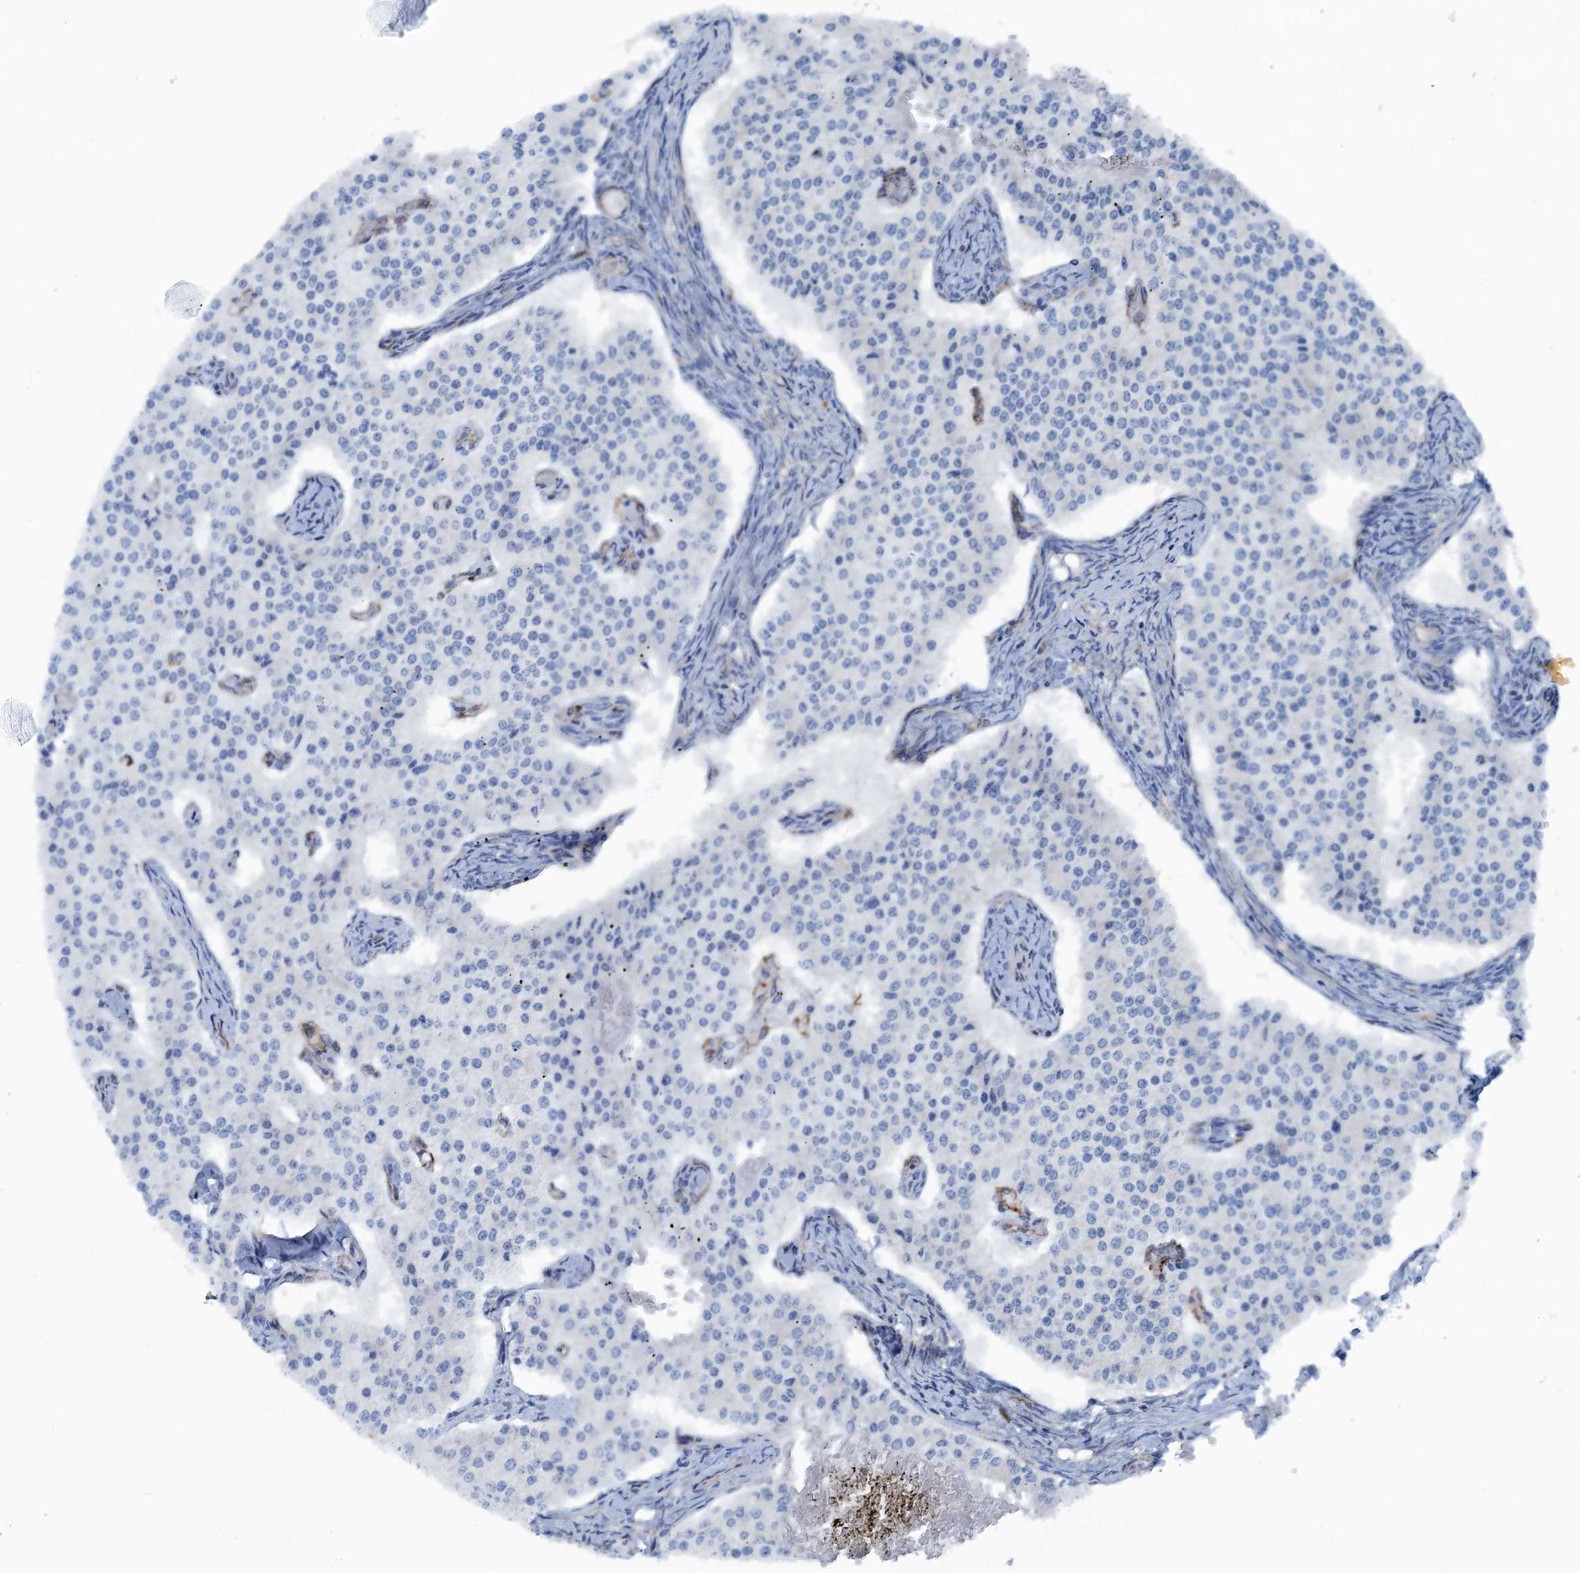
{"staining": {"intensity": "negative", "quantity": "none", "location": "none"}, "tissue": "carcinoid", "cell_type": "Tumor cells", "image_type": "cancer", "snomed": [{"axis": "morphology", "description": "Carcinoid, malignant, NOS"}, {"axis": "topography", "description": "Colon"}], "caption": "An image of carcinoid stained for a protein exhibits no brown staining in tumor cells.", "gene": "CALCOCO1", "patient": {"sex": "female", "age": 52}}